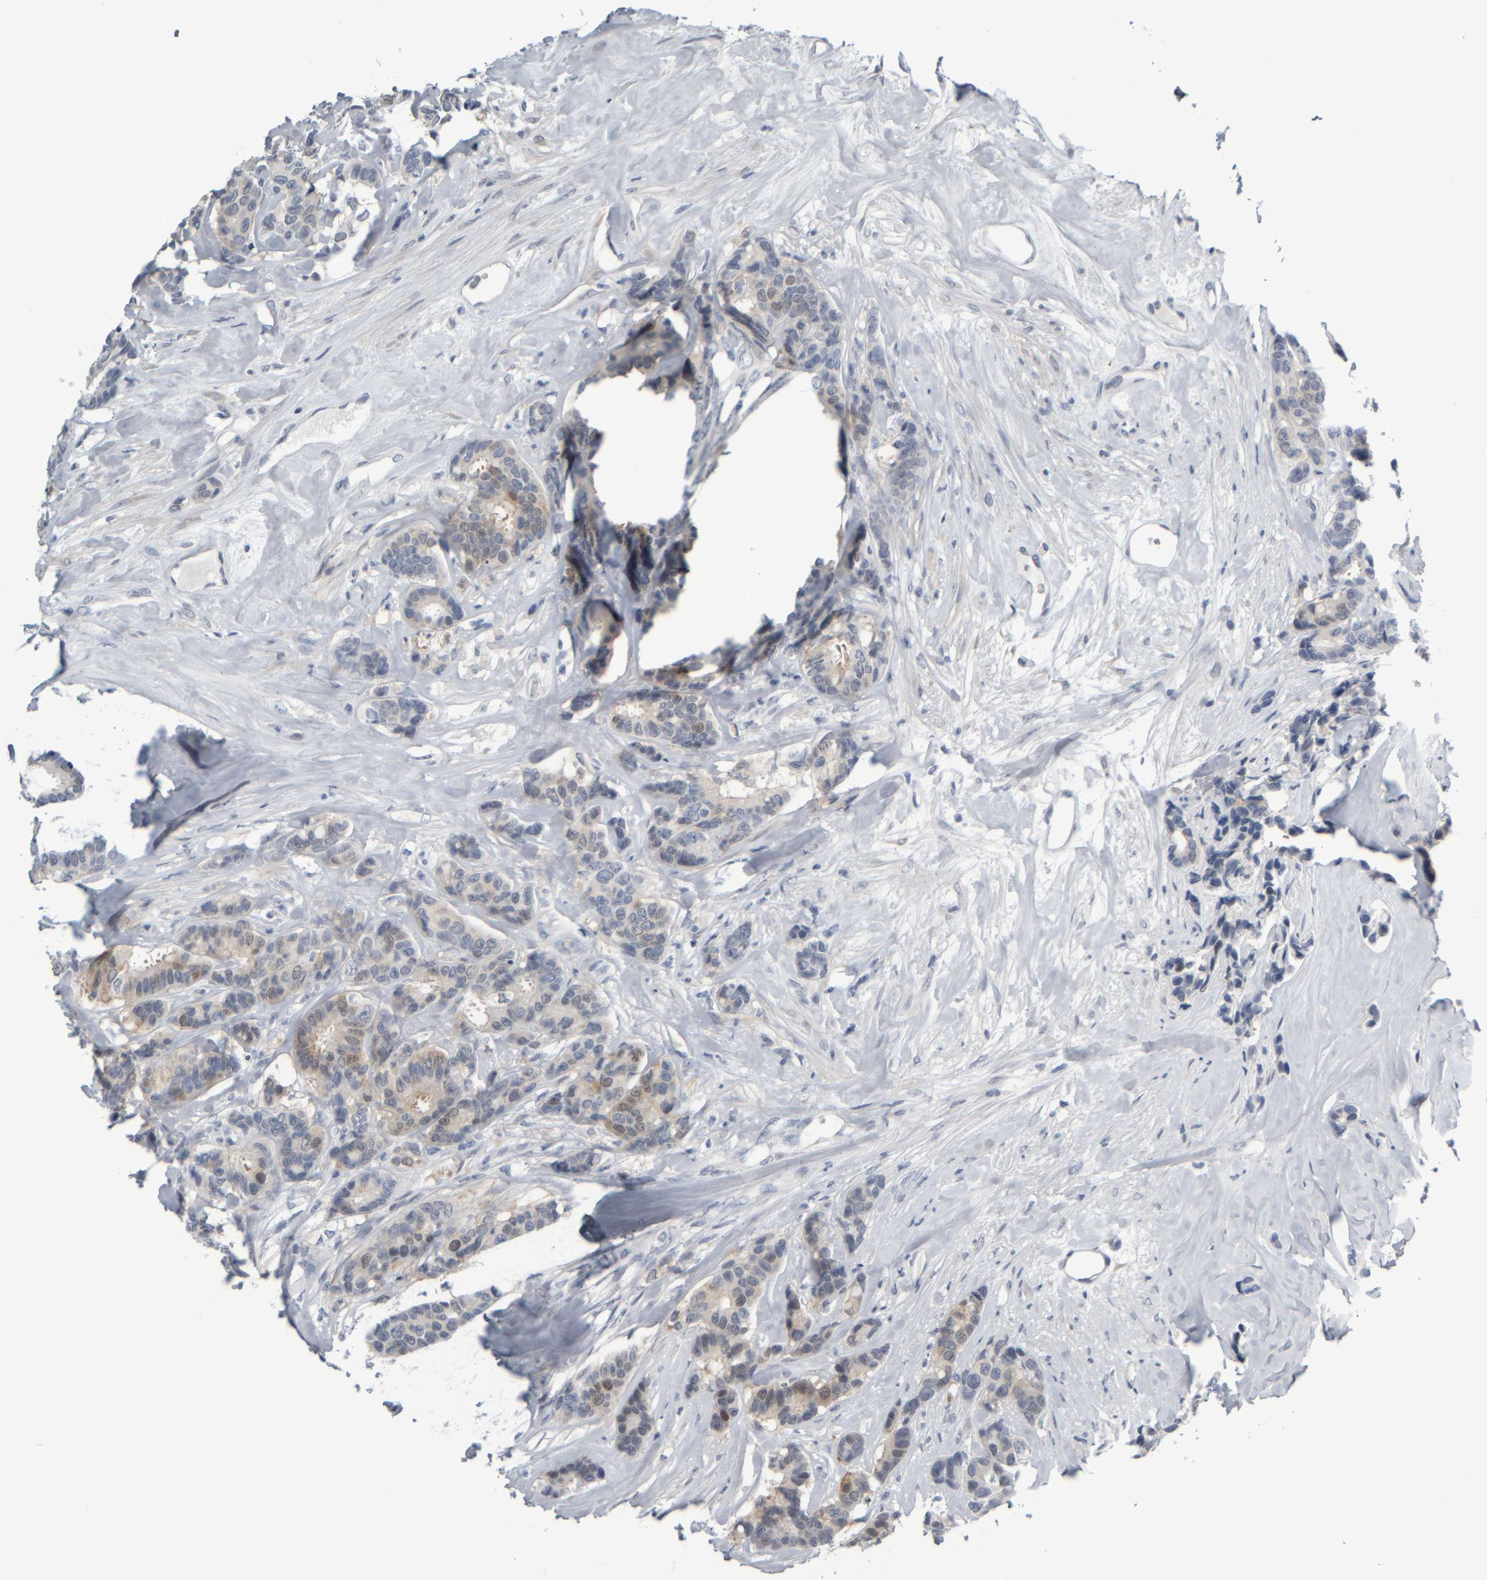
{"staining": {"intensity": "weak", "quantity": "<25%", "location": "nuclear"}, "tissue": "breast cancer", "cell_type": "Tumor cells", "image_type": "cancer", "snomed": [{"axis": "morphology", "description": "Duct carcinoma"}, {"axis": "topography", "description": "Breast"}], "caption": "Tumor cells are negative for brown protein staining in breast invasive ductal carcinoma.", "gene": "COL14A1", "patient": {"sex": "female", "age": 87}}